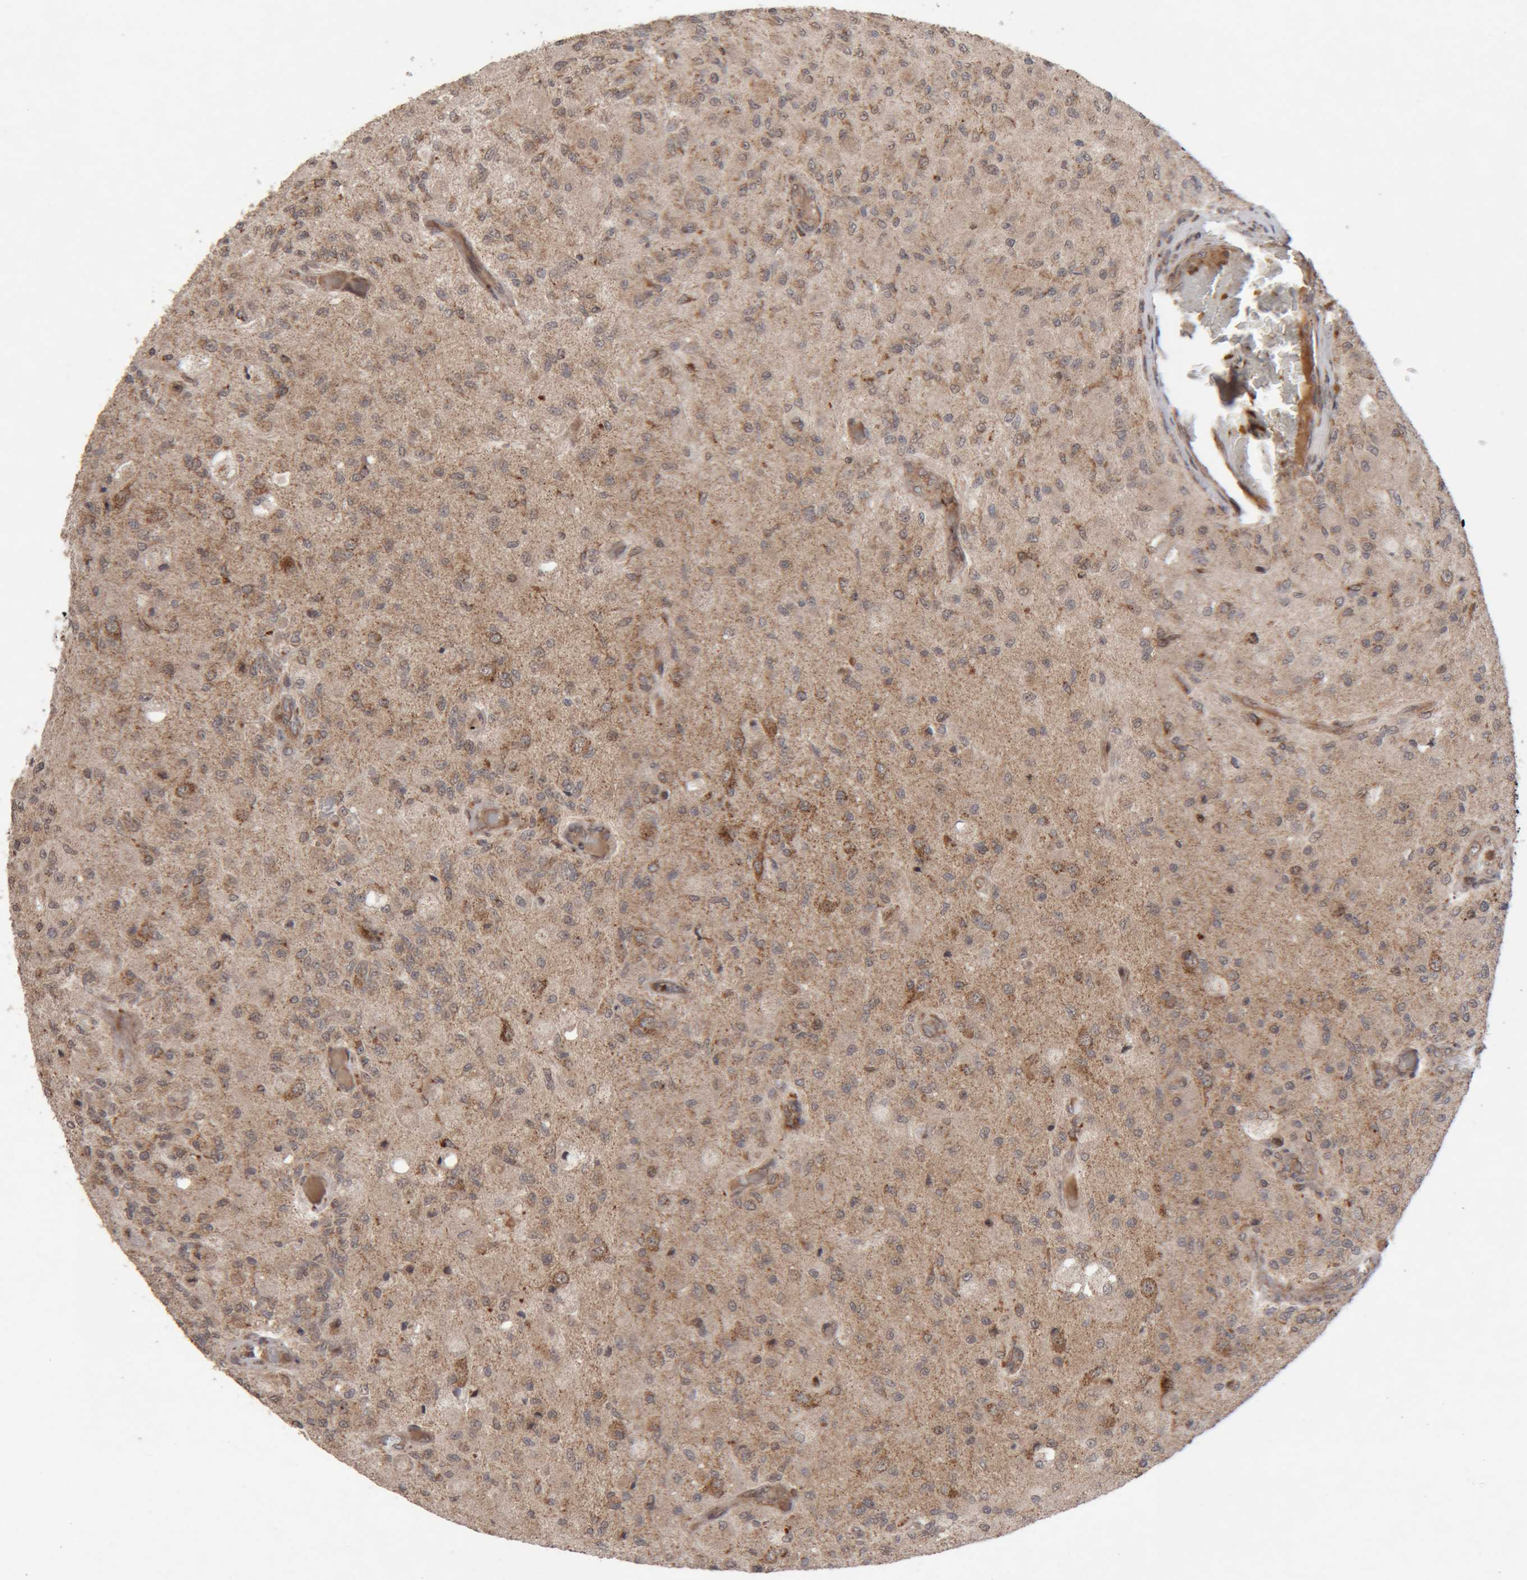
{"staining": {"intensity": "weak", "quantity": ">75%", "location": "cytoplasmic/membranous"}, "tissue": "glioma", "cell_type": "Tumor cells", "image_type": "cancer", "snomed": [{"axis": "morphology", "description": "Normal tissue, NOS"}, {"axis": "morphology", "description": "Glioma, malignant, High grade"}, {"axis": "topography", "description": "Cerebral cortex"}], "caption": "There is low levels of weak cytoplasmic/membranous staining in tumor cells of high-grade glioma (malignant), as demonstrated by immunohistochemical staining (brown color).", "gene": "KIF21B", "patient": {"sex": "male", "age": 77}}